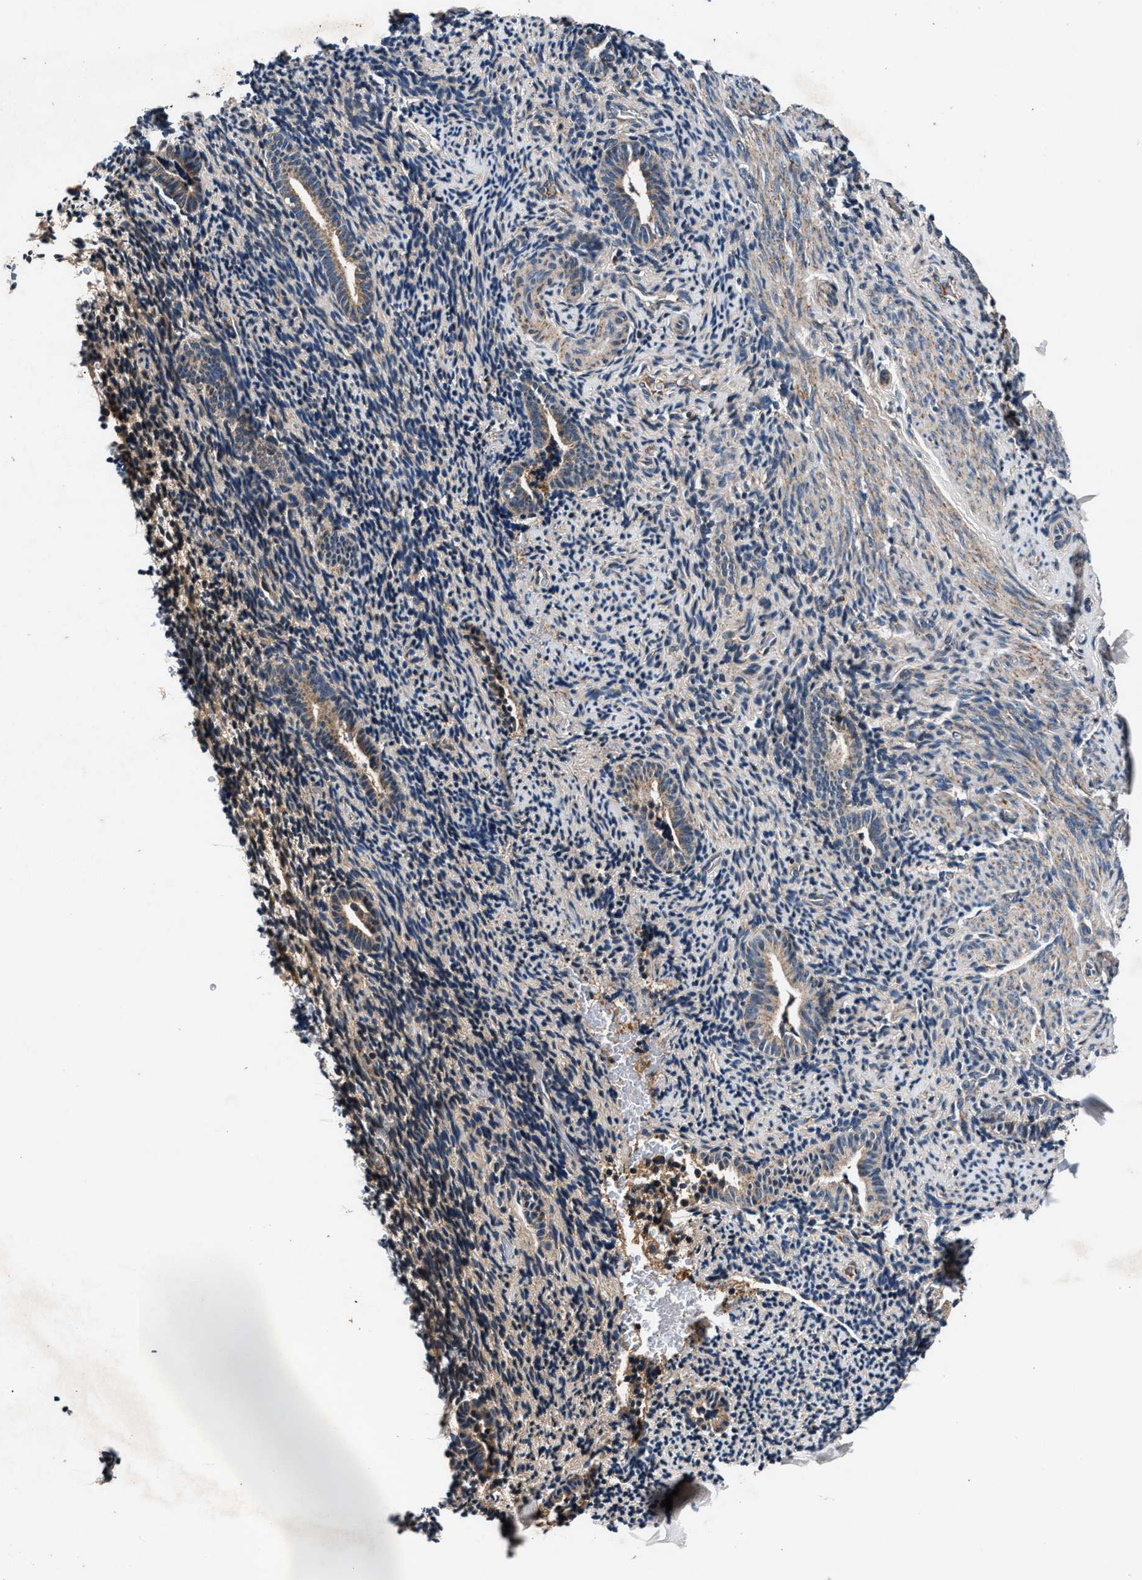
{"staining": {"intensity": "weak", "quantity": "<25%", "location": "cytoplasmic/membranous"}, "tissue": "endometrium", "cell_type": "Cells in endometrial stroma", "image_type": "normal", "snomed": [{"axis": "morphology", "description": "Normal tissue, NOS"}, {"axis": "topography", "description": "Endometrium"}], "caption": "Image shows no significant protein expression in cells in endometrial stroma of unremarkable endometrium.", "gene": "IMMT", "patient": {"sex": "female", "age": 51}}